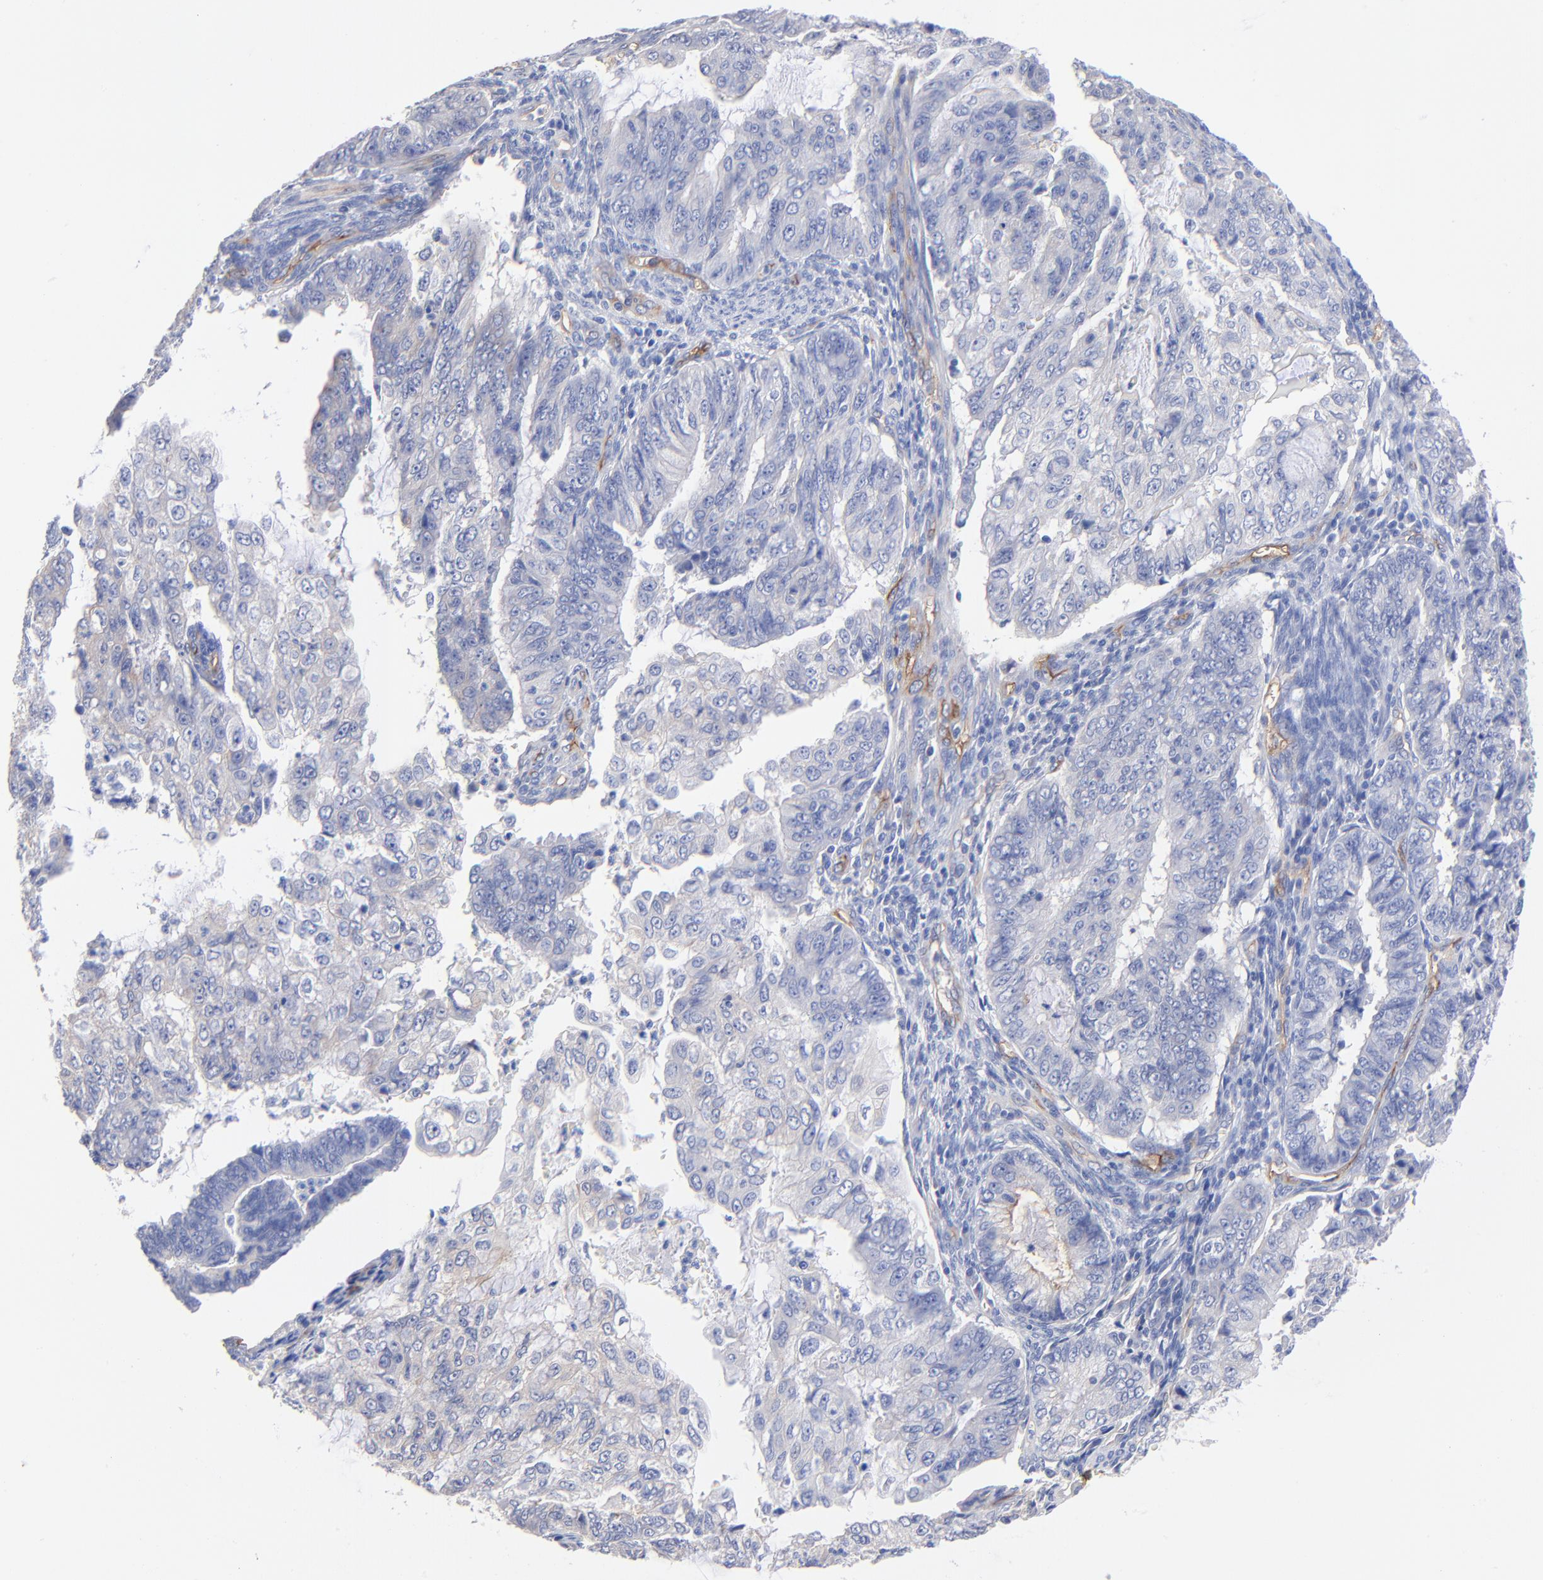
{"staining": {"intensity": "negative", "quantity": "none", "location": "none"}, "tissue": "endometrial cancer", "cell_type": "Tumor cells", "image_type": "cancer", "snomed": [{"axis": "morphology", "description": "Adenocarcinoma, NOS"}, {"axis": "topography", "description": "Endometrium"}], "caption": "Immunohistochemical staining of endometrial cancer (adenocarcinoma) reveals no significant staining in tumor cells.", "gene": "SLC44A2", "patient": {"sex": "female", "age": 75}}